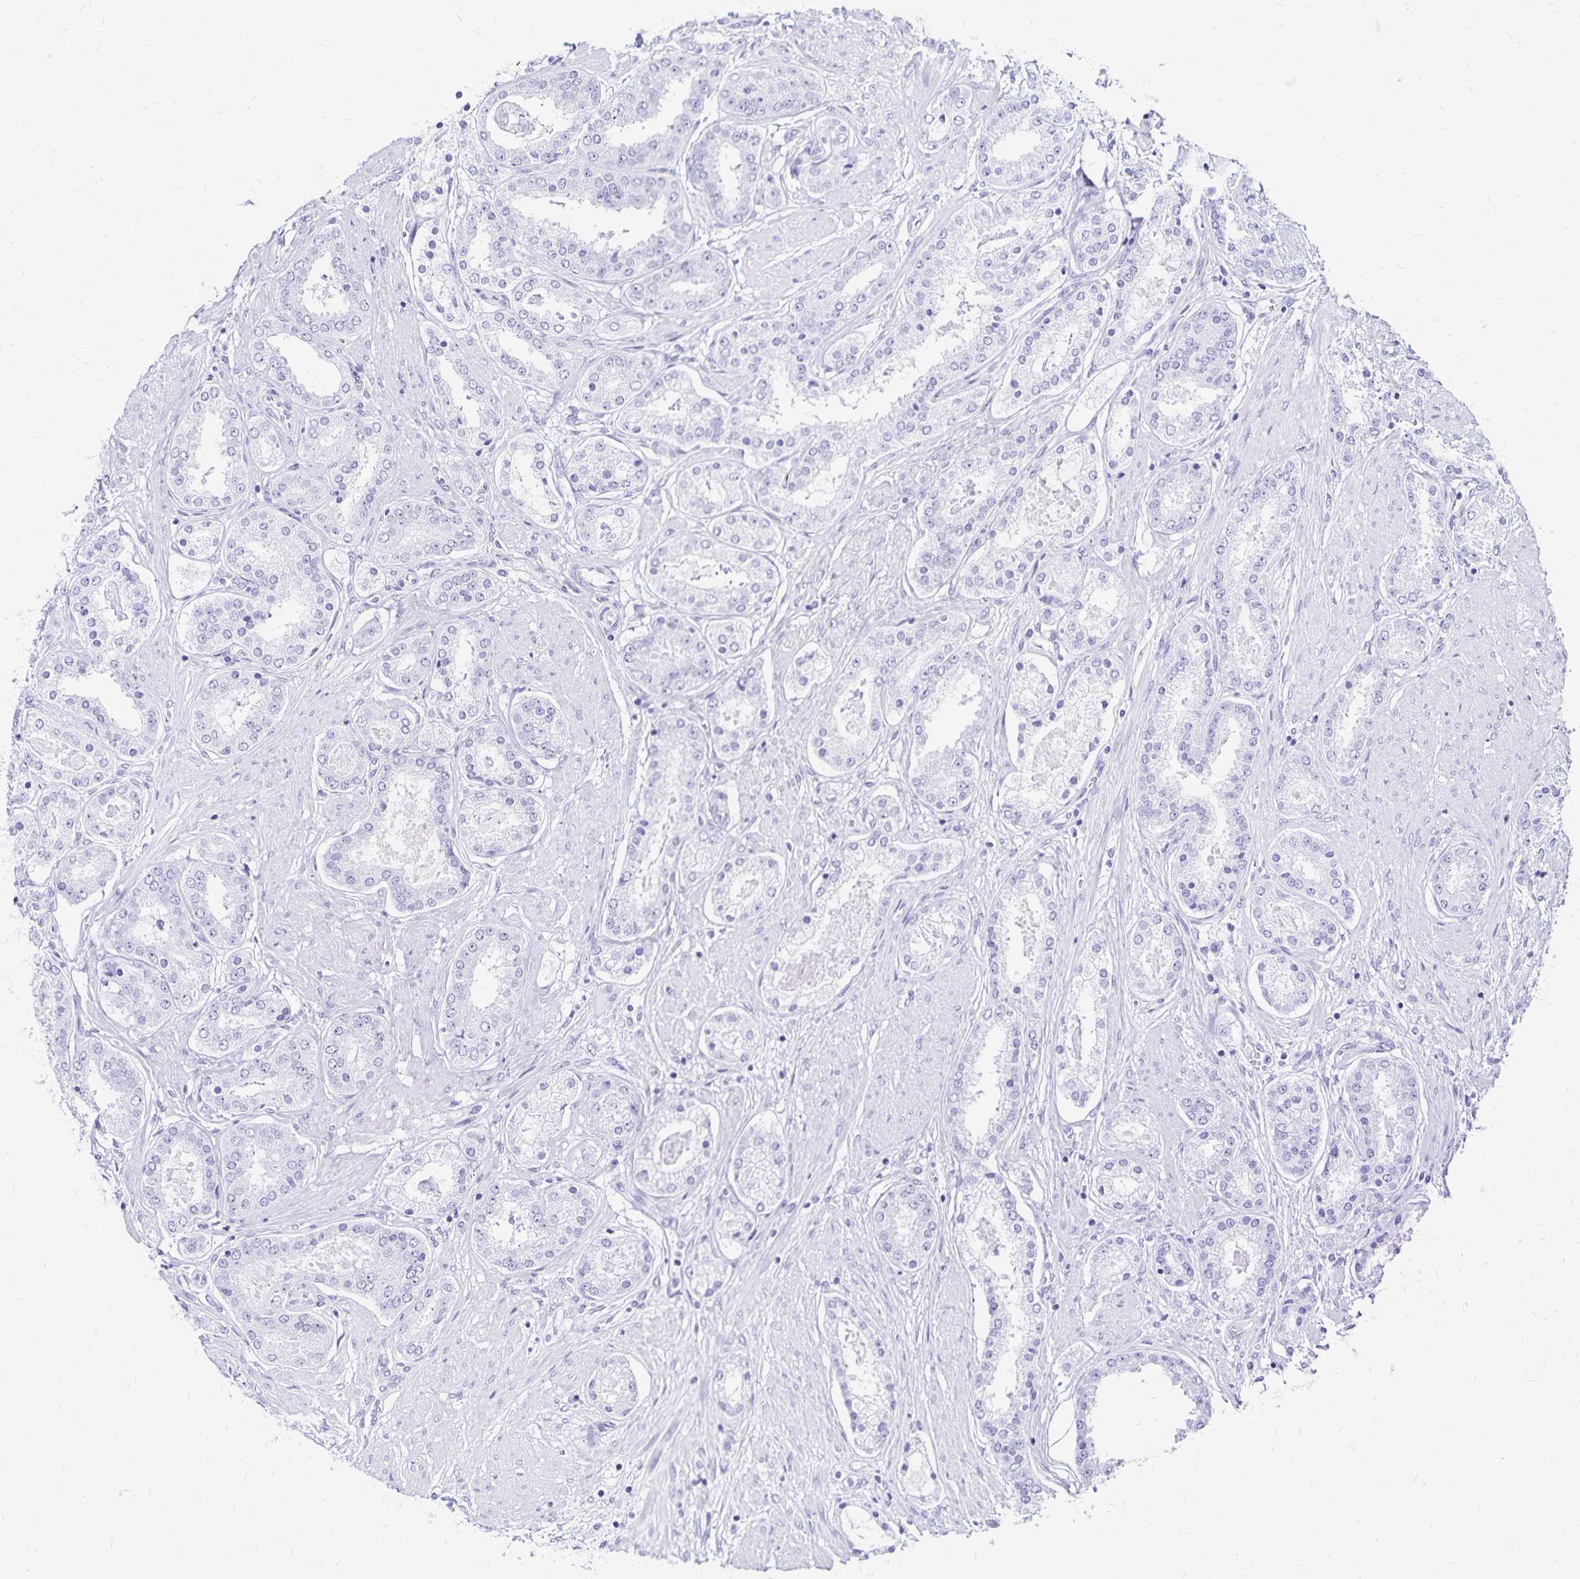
{"staining": {"intensity": "negative", "quantity": "none", "location": "none"}, "tissue": "prostate cancer", "cell_type": "Tumor cells", "image_type": "cancer", "snomed": [{"axis": "morphology", "description": "Adenocarcinoma, High grade"}, {"axis": "topography", "description": "Prostate"}], "caption": "This is an immunohistochemistry image of prostate cancer (high-grade adenocarcinoma). There is no staining in tumor cells.", "gene": "LIN28B", "patient": {"sex": "male", "age": 63}}